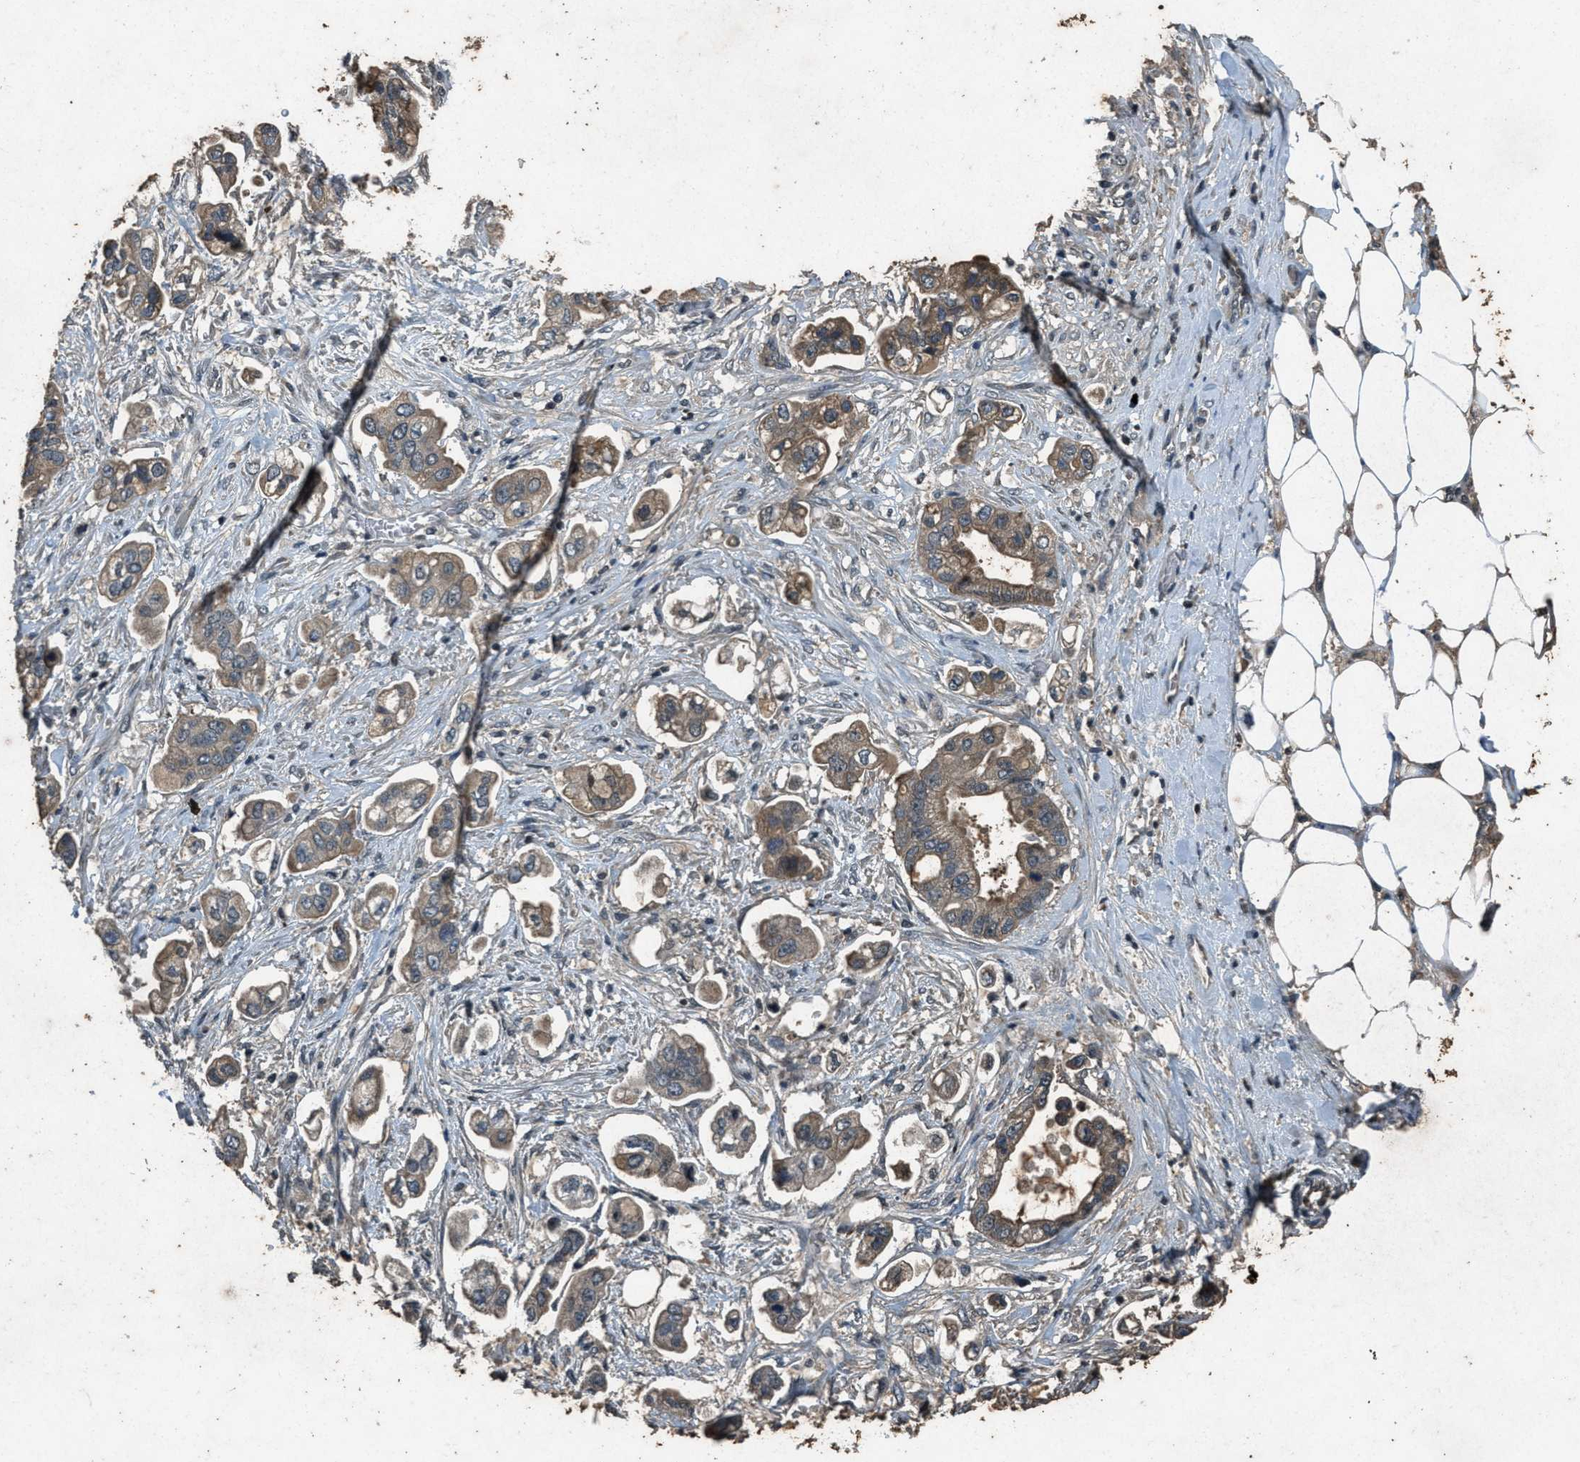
{"staining": {"intensity": "moderate", "quantity": ">75%", "location": "cytoplasmic/membranous"}, "tissue": "stomach cancer", "cell_type": "Tumor cells", "image_type": "cancer", "snomed": [{"axis": "morphology", "description": "Adenocarcinoma, NOS"}, {"axis": "topography", "description": "Stomach"}], "caption": "DAB (3,3'-diaminobenzidine) immunohistochemical staining of stomach adenocarcinoma shows moderate cytoplasmic/membranous protein expression in approximately >75% of tumor cells. (DAB (3,3'-diaminobenzidine) = brown stain, brightfield microscopy at high magnification).", "gene": "DUSP6", "patient": {"sex": "male", "age": 62}}